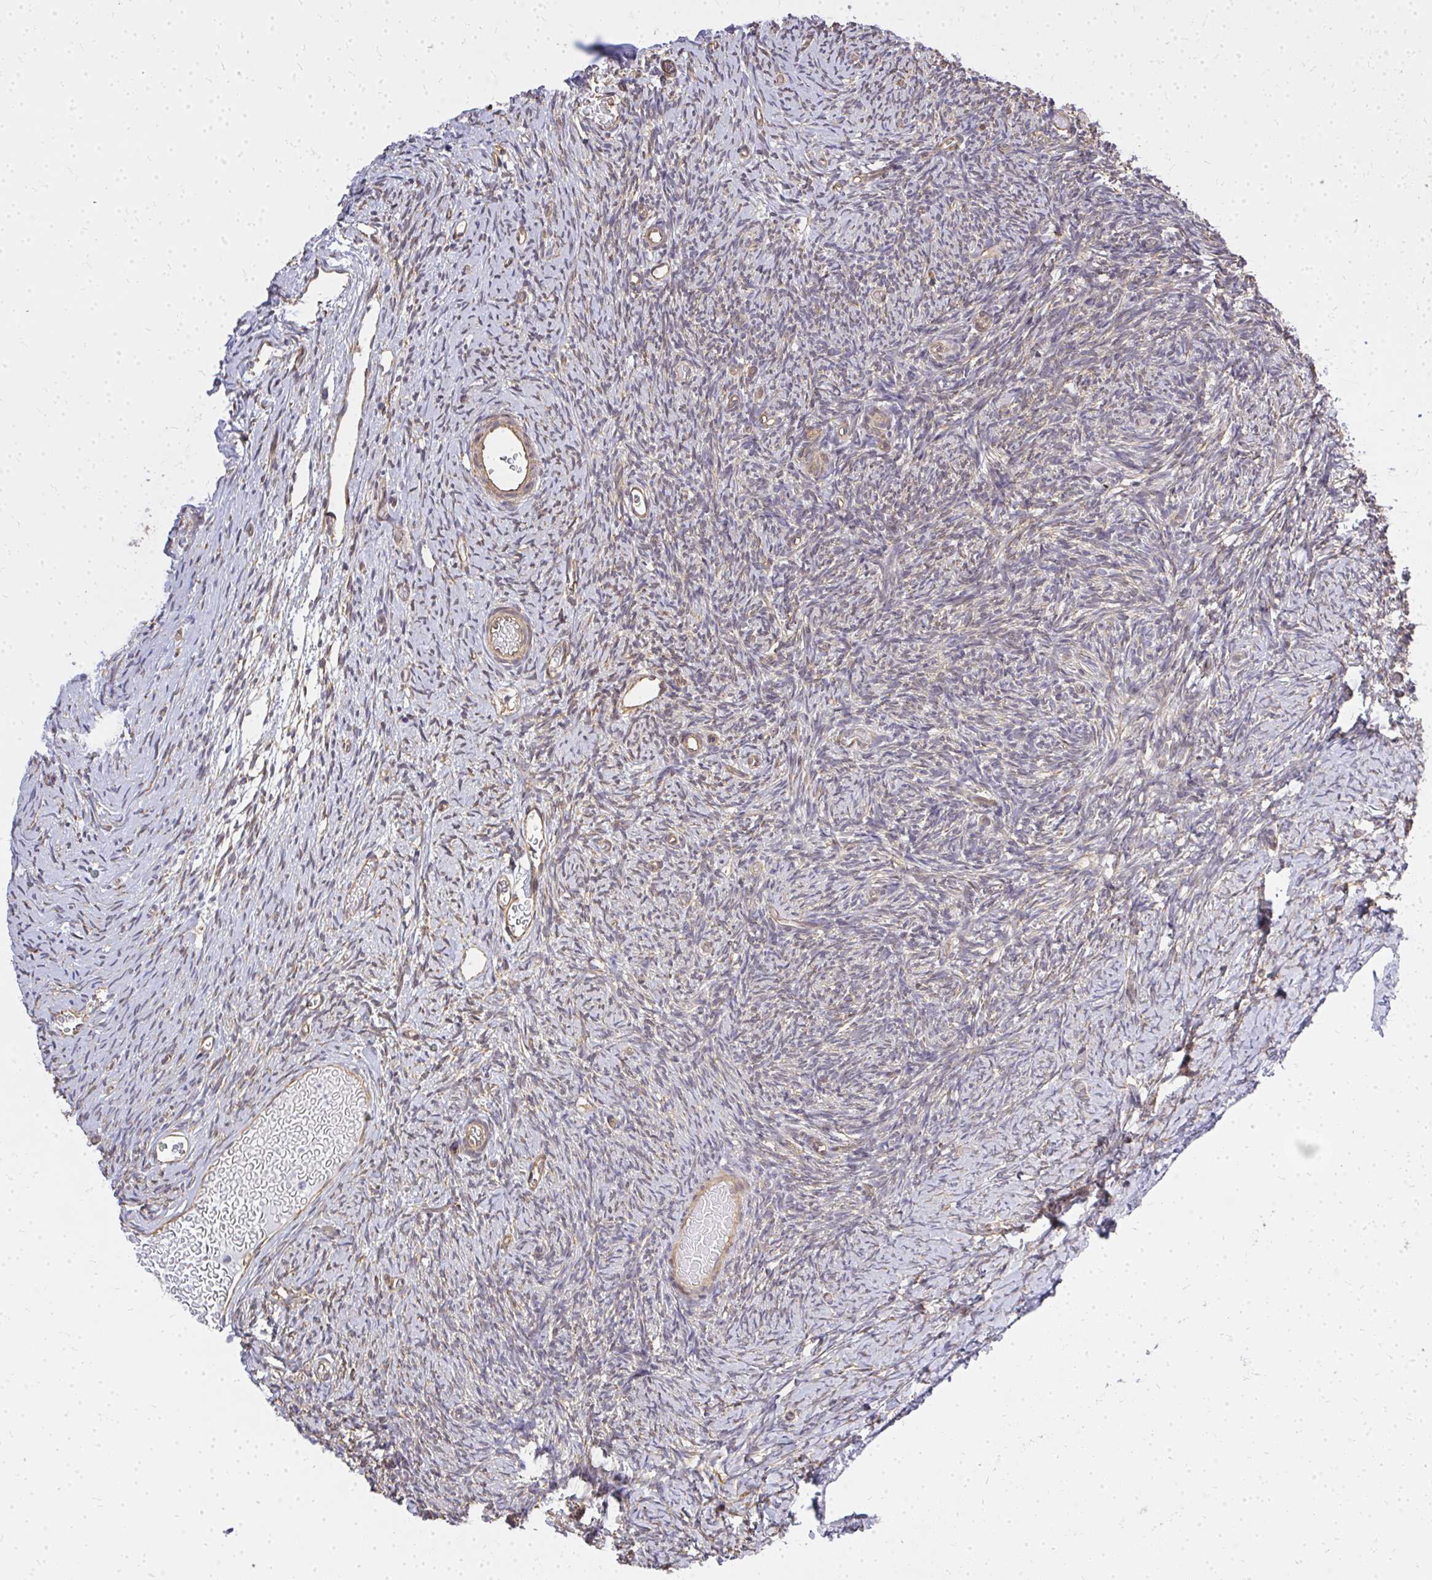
{"staining": {"intensity": "weak", "quantity": ">75%", "location": "cytoplasmic/membranous"}, "tissue": "ovary", "cell_type": "Follicle cells", "image_type": "normal", "snomed": [{"axis": "morphology", "description": "Normal tissue, NOS"}, {"axis": "topography", "description": "Ovary"}], "caption": "Protein positivity by immunohistochemistry (IHC) reveals weak cytoplasmic/membranous staining in approximately >75% of follicle cells in unremarkable ovary. (DAB IHC with brightfield microscopy, high magnification).", "gene": "ENSG00000258472", "patient": {"sex": "female", "age": 39}}